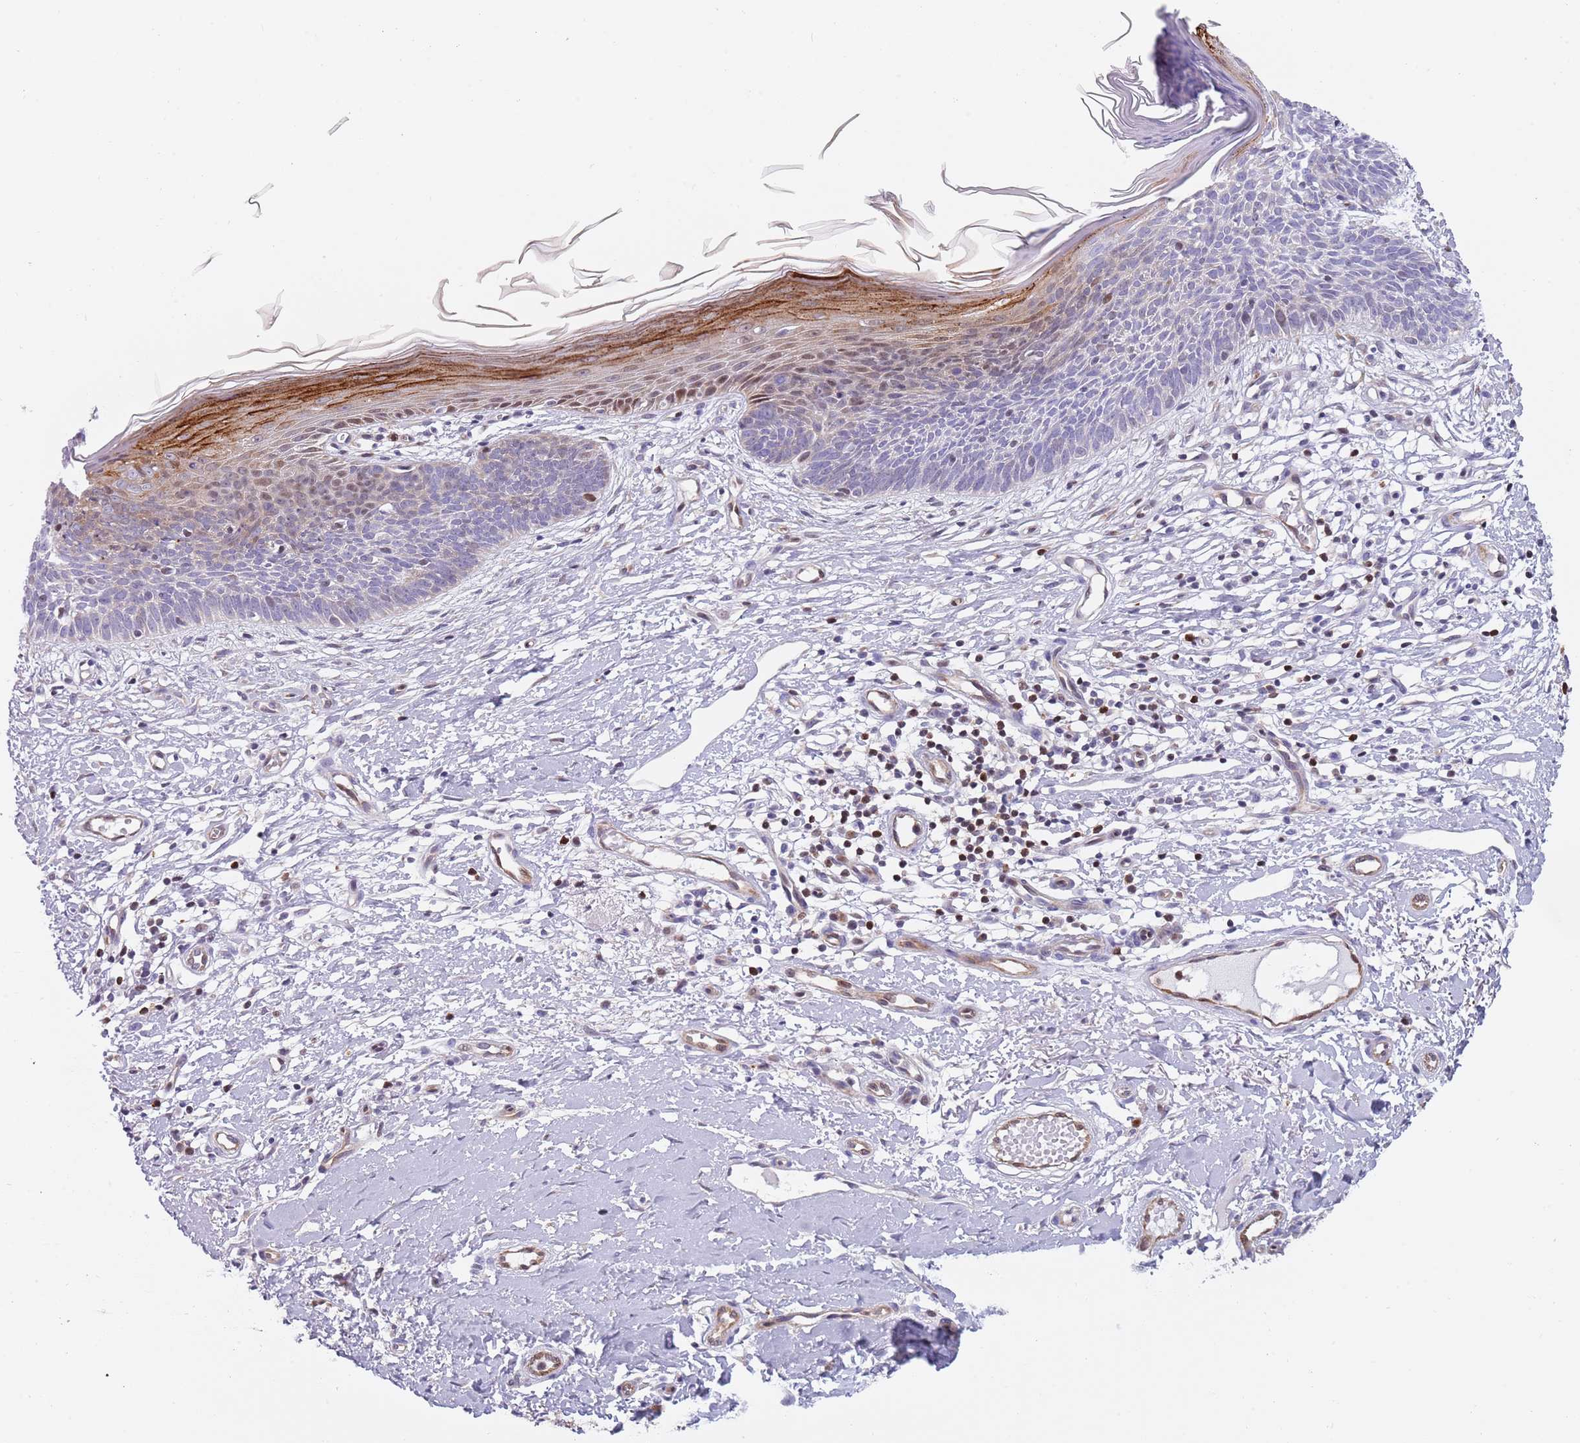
{"staining": {"intensity": "weak", "quantity": "<25%", "location": "nuclear"}, "tissue": "skin cancer", "cell_type": "Tumor cells", "image_type": "cancer", "snomed": [{"axis": "morphology", "description": "Basal cell carcinoma"}, {"axis": "topography", "description": "Skin"}], "caption": "DAB (3,3'-diaminobenzidine) immunohistochemical staining of skin cancer (basal cell carcinoma) displays no significant staining in tumor cells.", "gene": "NBPF6", "patient": {"sex": "male", "age": 78}}